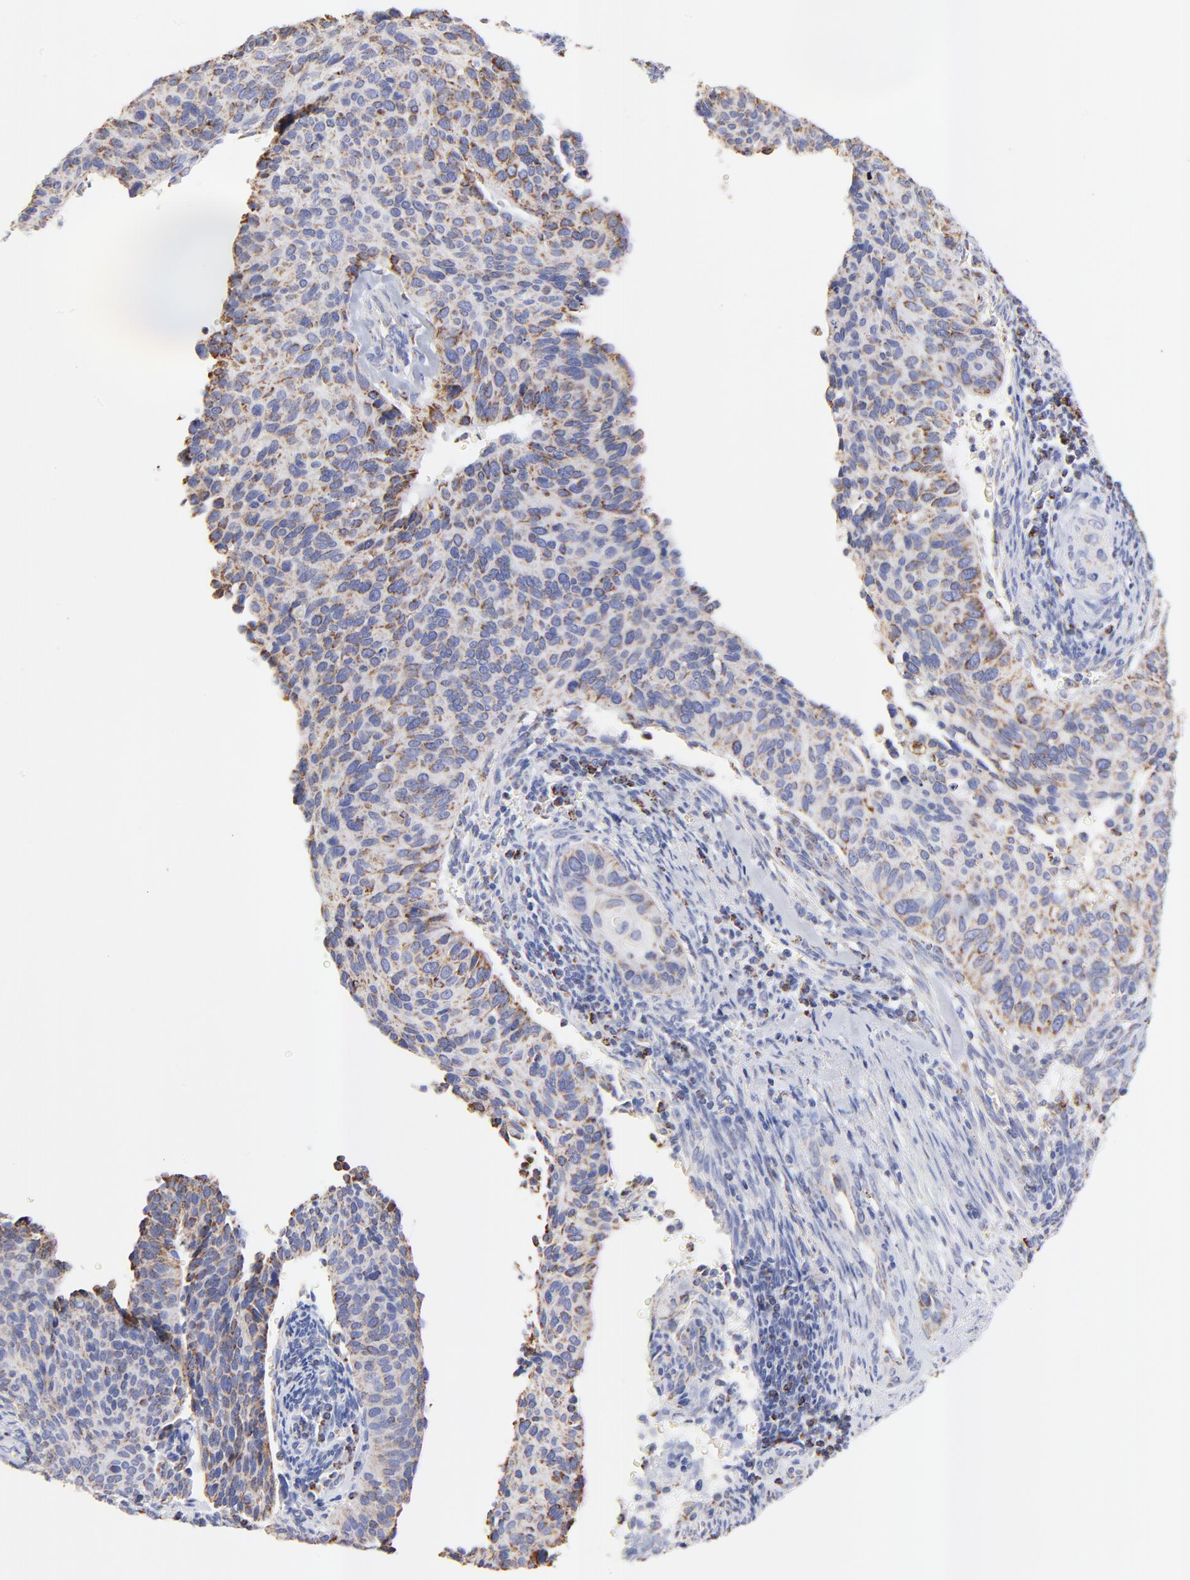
{"staining": {"intensity": "moderate", "quantity": ">75%", "location": "cytoplasmic/membranous"}, "tissue": "cervical cancer", "cell_type": "Tumor cells", "image_type": "cancer", "snomed": [{"axis": "morphology", "description": "Adenocarcinoma, NOS"}, {"axis": "topography", "description": "Cervix"}], "caption": "Cervical adenocarcinoma was stained to show a protein in brown. There is medium levels of moderate cytoplasmic/membranous staining in approximately >75% of tumor cells.", "gene": "COX4I1", "patient": {"sex": "female", "age": 29}}